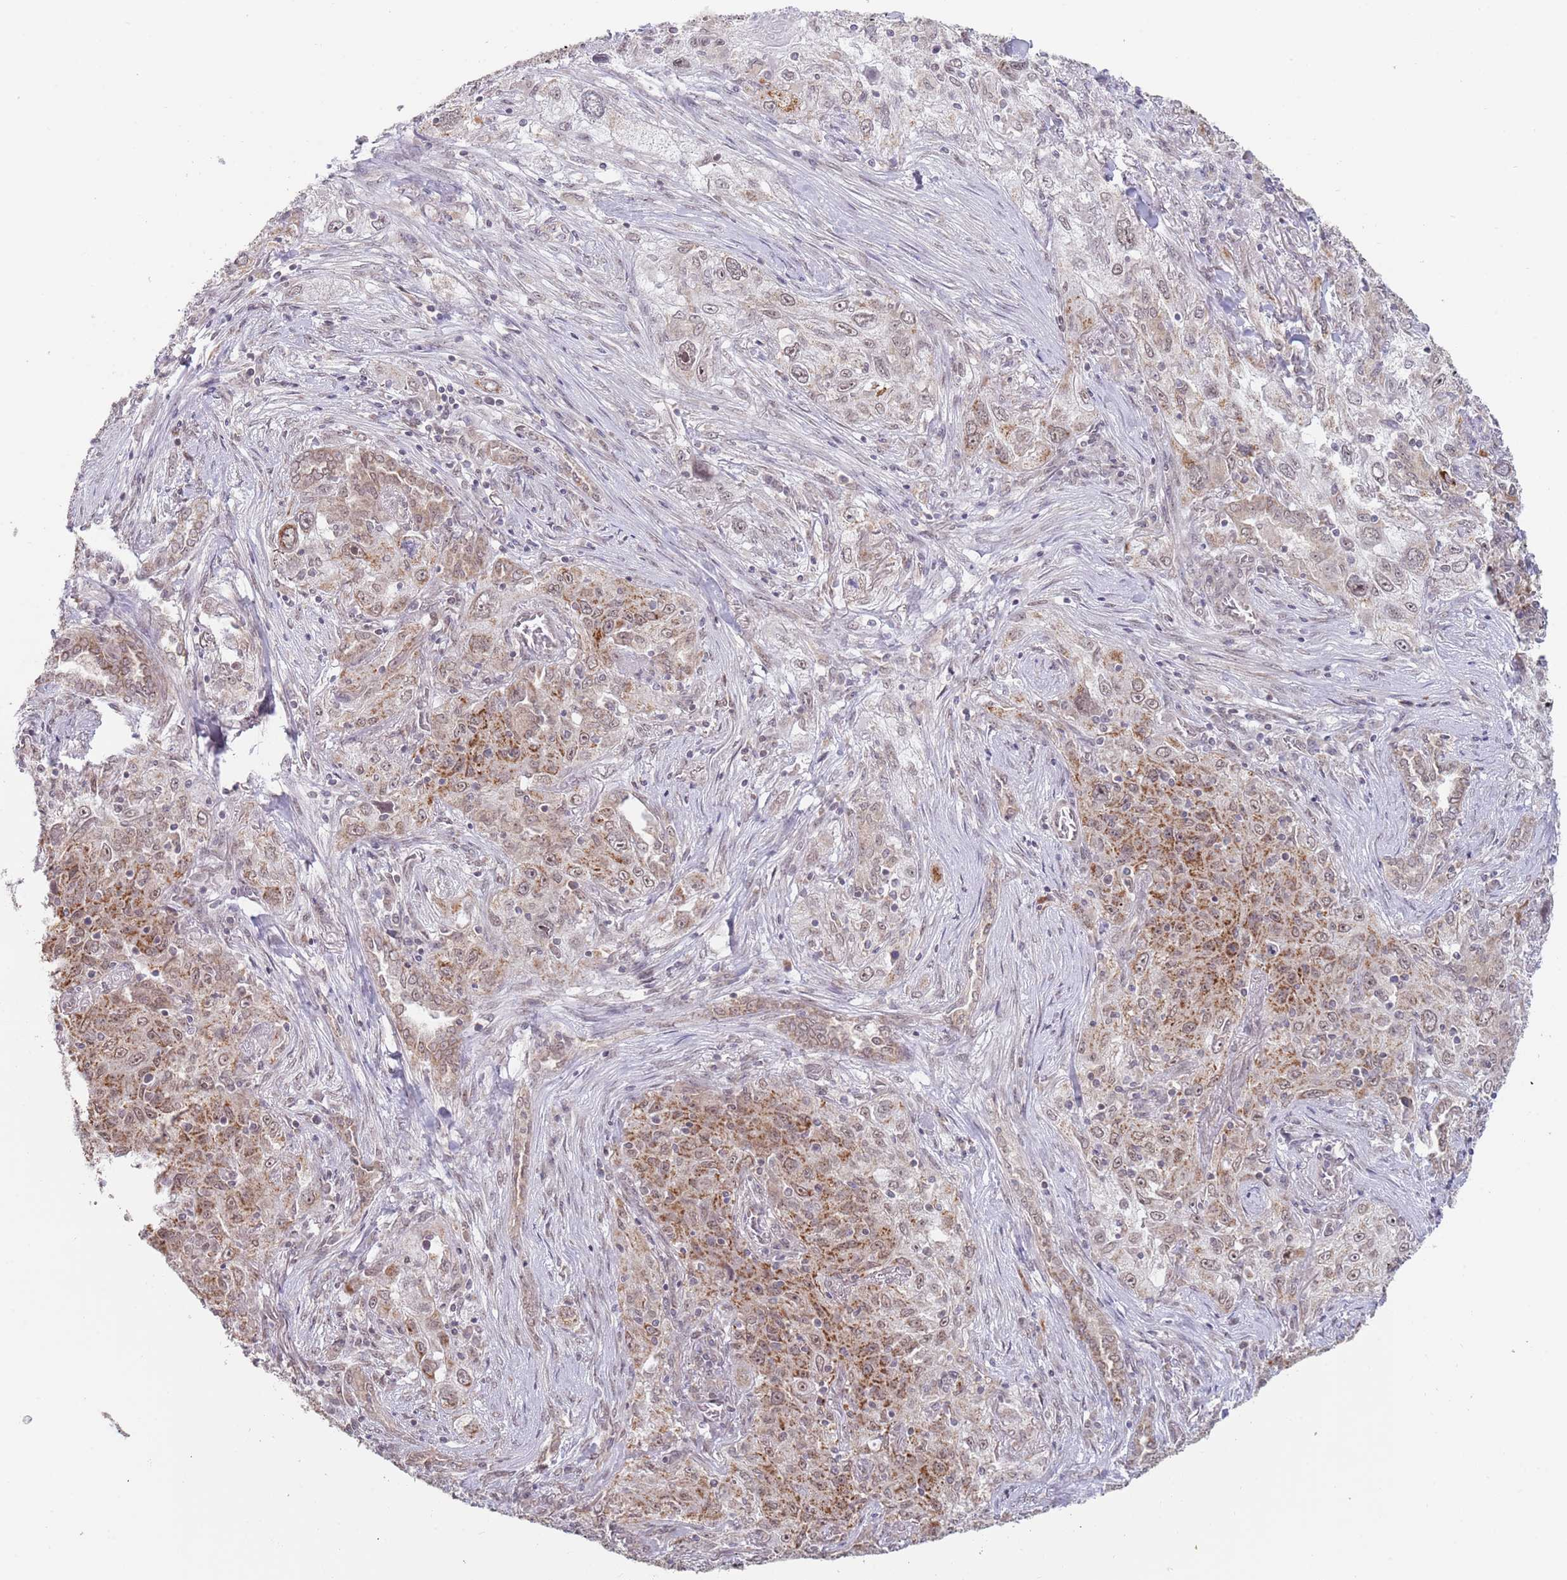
{"staining": {"intensity": "moderate", "quantity": ">75%", "location": "cytoplasmic/membranous,nuclear"}, "tissue": "lung cancer", "cell_type": "Tumor cells", "image_type": "cancer", "snomed": [{"axis": "morphology", "description": "Squamous cell carcinoma, NOS"}, {"axis": "topography", "description": "Lung"}], "caption": "Moderate cytoplasmic/membranous and nuclear staining is present in about >75% of tumor cells in lung cancer.", "gene": "UQCC3", "patient": {"sex": "female", "age": 69}}